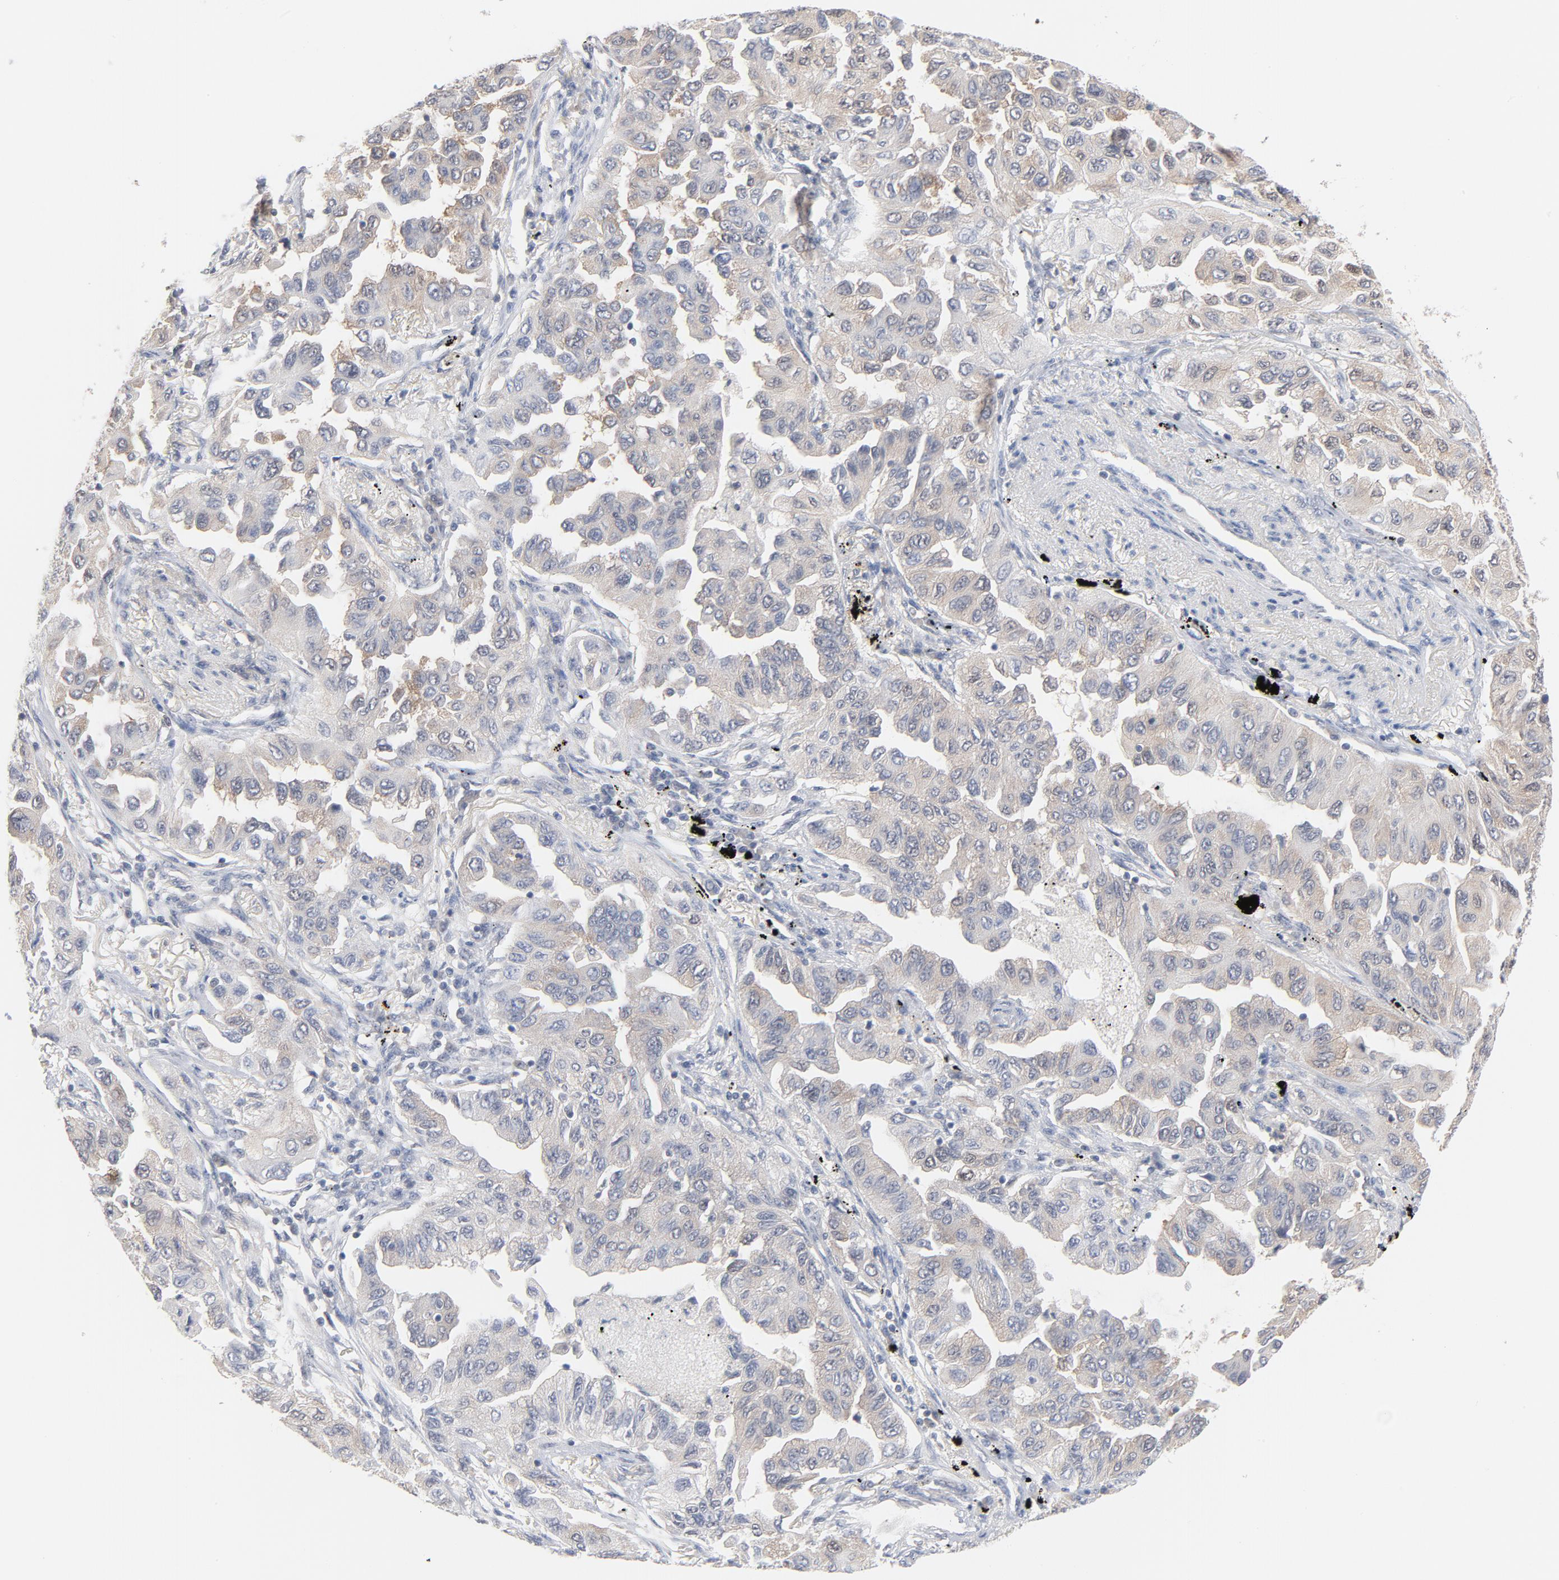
{"staining": {"intensity": "negative", "quantity": "none", "location": "none"}, "tissue": "lung cancer", "cell_type": "Tumor cells", "image_type": "cancer", "snomed": [{"axis": "morphology", "description": "Adenocarcinoma, NOS"}, {"axis": "topography", "description": "Lung"}], "caption": "Human adenocarcinoma (lung) stained for a protein using immunohistochemistry (IHC) reveals no staining in tumor cells.", "gene": "UBL4A", "patient": {"sex": "female", "age": 65}}